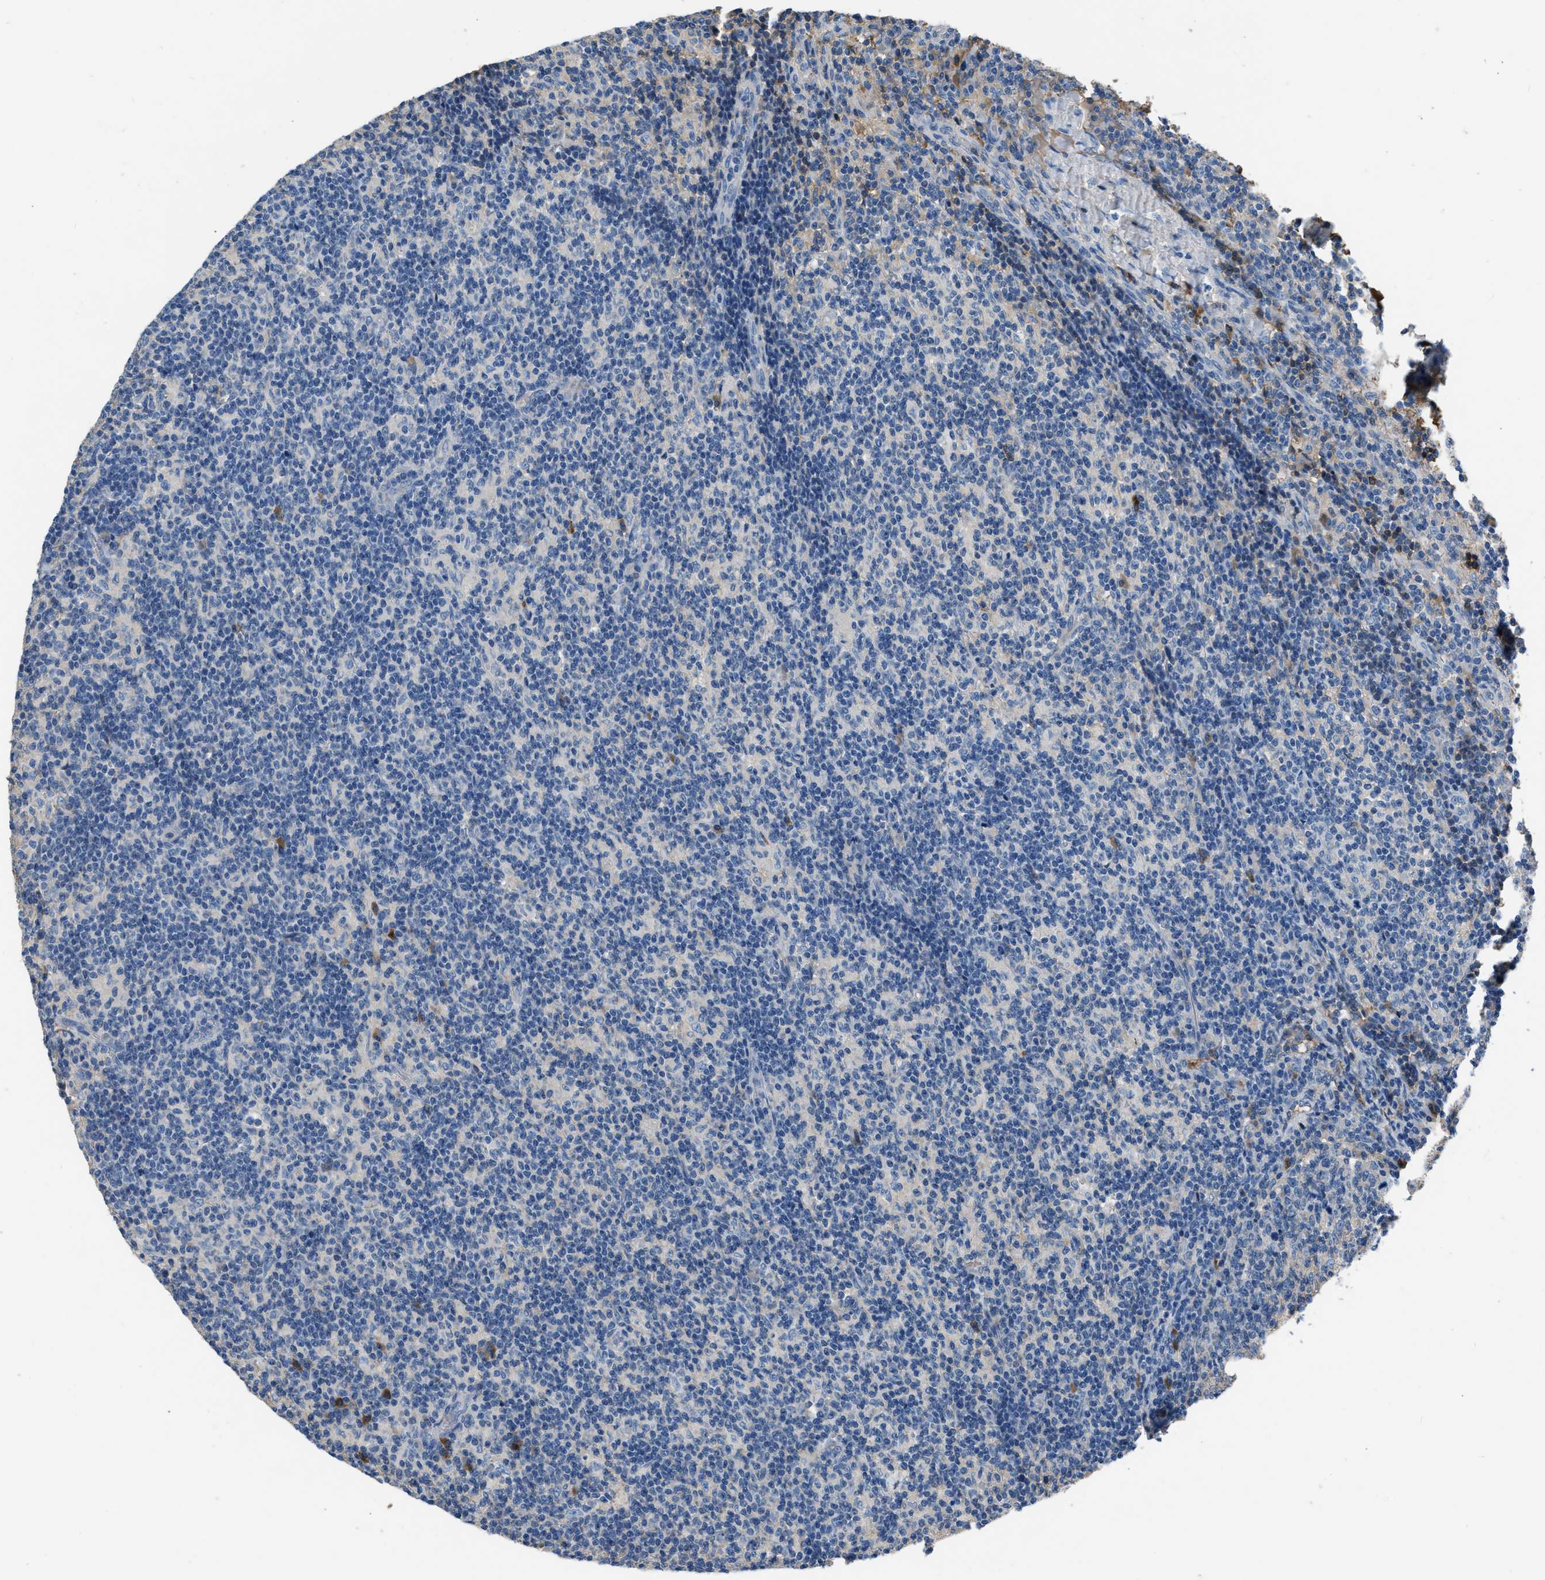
{"staining": {"intensity": "moderate", "quantity": ">75%", "location": "cytoplasmic/membranous"}, "tissue": "lymph node", "cell_type": "Germinal center cells", "image_type": "normal", "snomed": [{"axis": "morphology", "description": "Normal tissue, NOS"}, {"axis": "morphology", "description": "Inflammation, NOS"}, {"axis": "topography", "description": "Lymph node"}], "caption": "A medium amount of moderate cytoplasmic/membranous staining is identified in about >75% of germinal center cells in unremarkable lymph node. Ihc stains the protein of interest in brown and the nuclei are stained blue.", "gene": "STC1", "patient": {"sex": "male", "age": 55}}